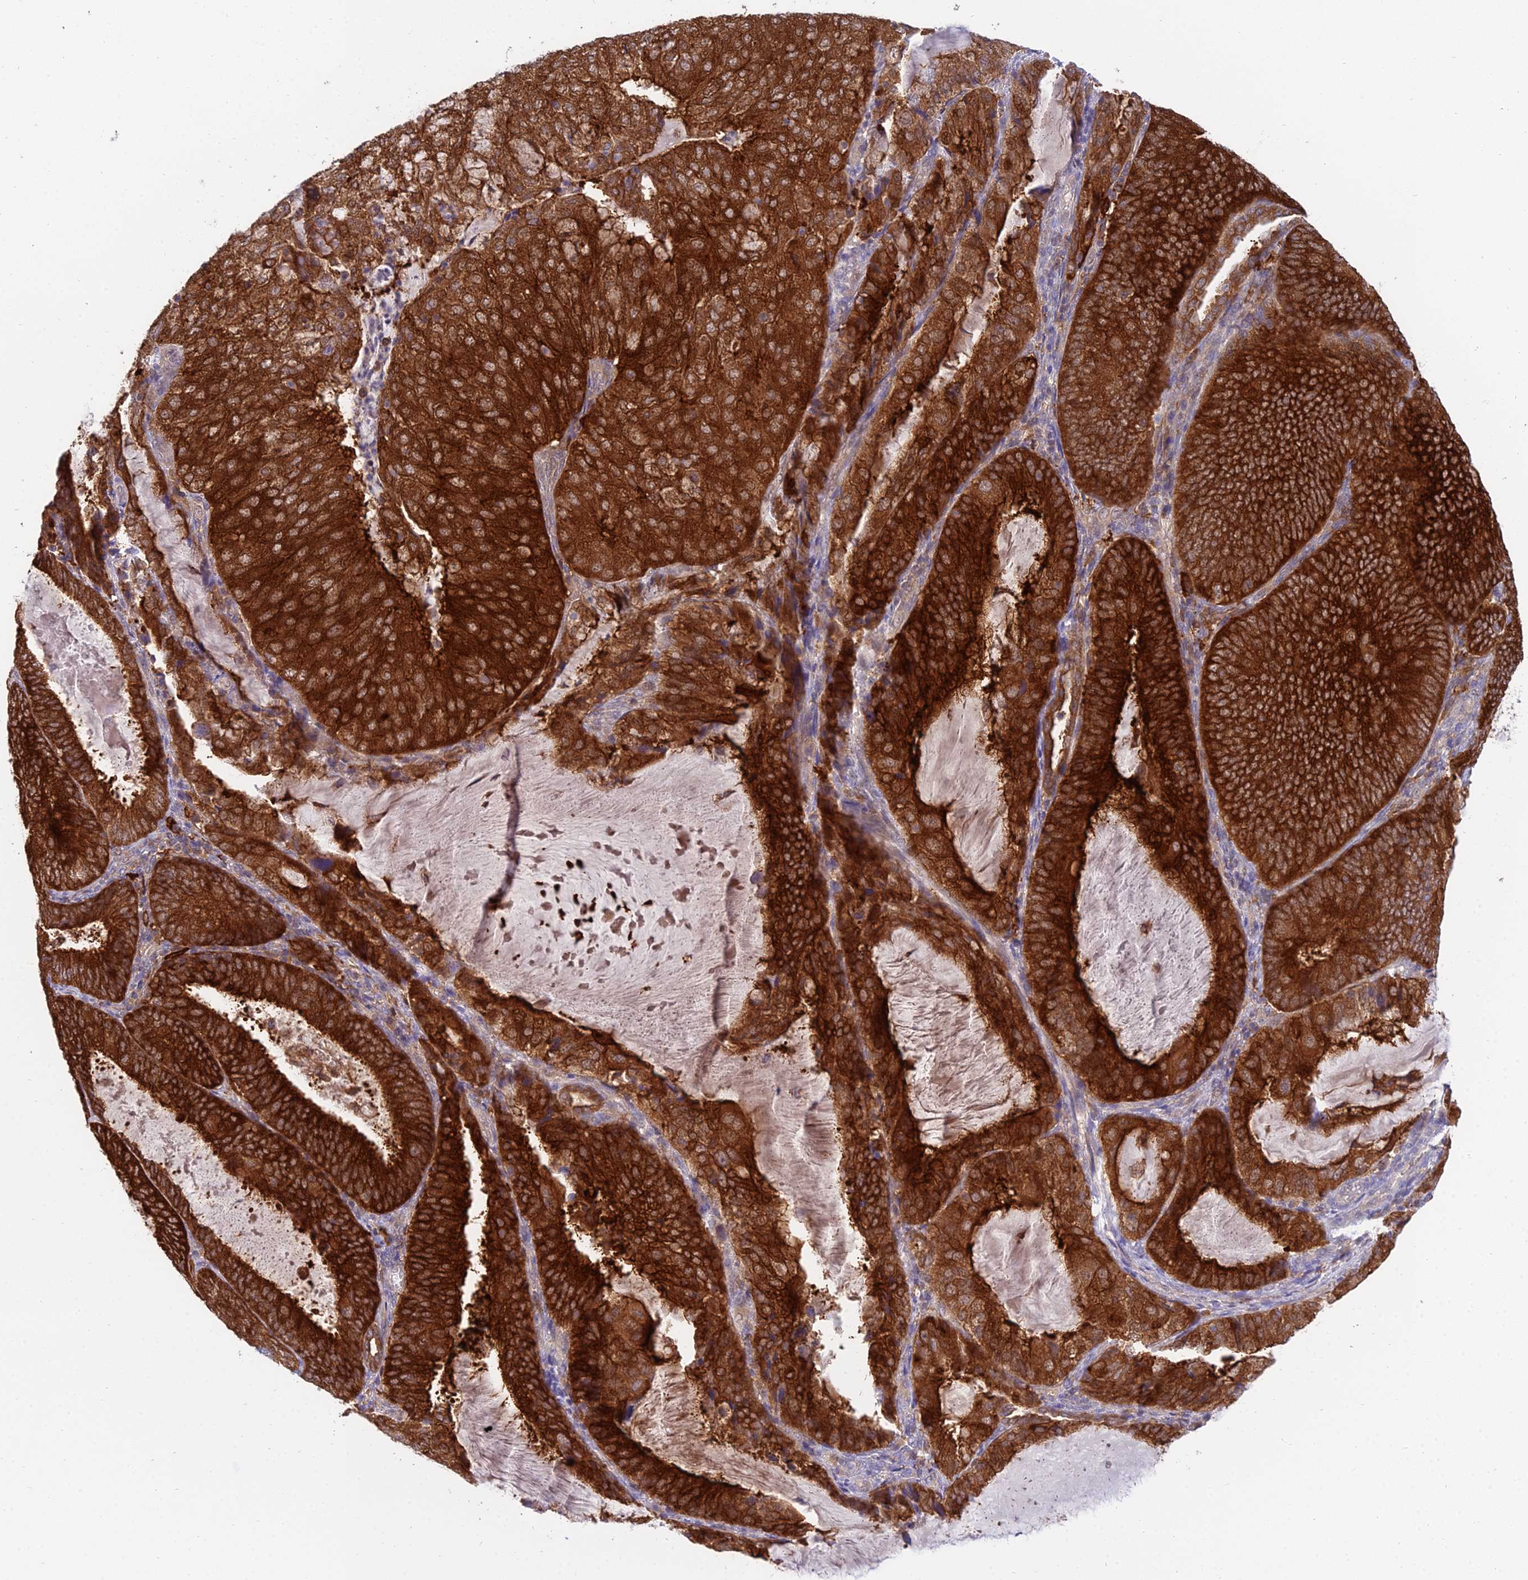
{"staining": {"intensity": "strong", "quantity": ">75%", "location": "cytoplasmic/membranous"}, "tissue": "endometrial cancer", "cell_type": "Tumor cells", "image_type": "cancer", "snomed": [{"axis": "morphology", "description": "Adenocarcinoma, NOS"}, {"axis": "topography", "description": "Endometrium"}], "caption": "Immunohistochemistry micrograph of neoplastic tissue: endometrial cancer stained using IHC exhibits high levels of strong protein expression localized specifically in the cytoplasmic/membranous of tumor cells, appearing as a cytoplasmic/membranous brown color.", "gene": "UBE2G1", "patient": {"sex": "female", "age": 81}}